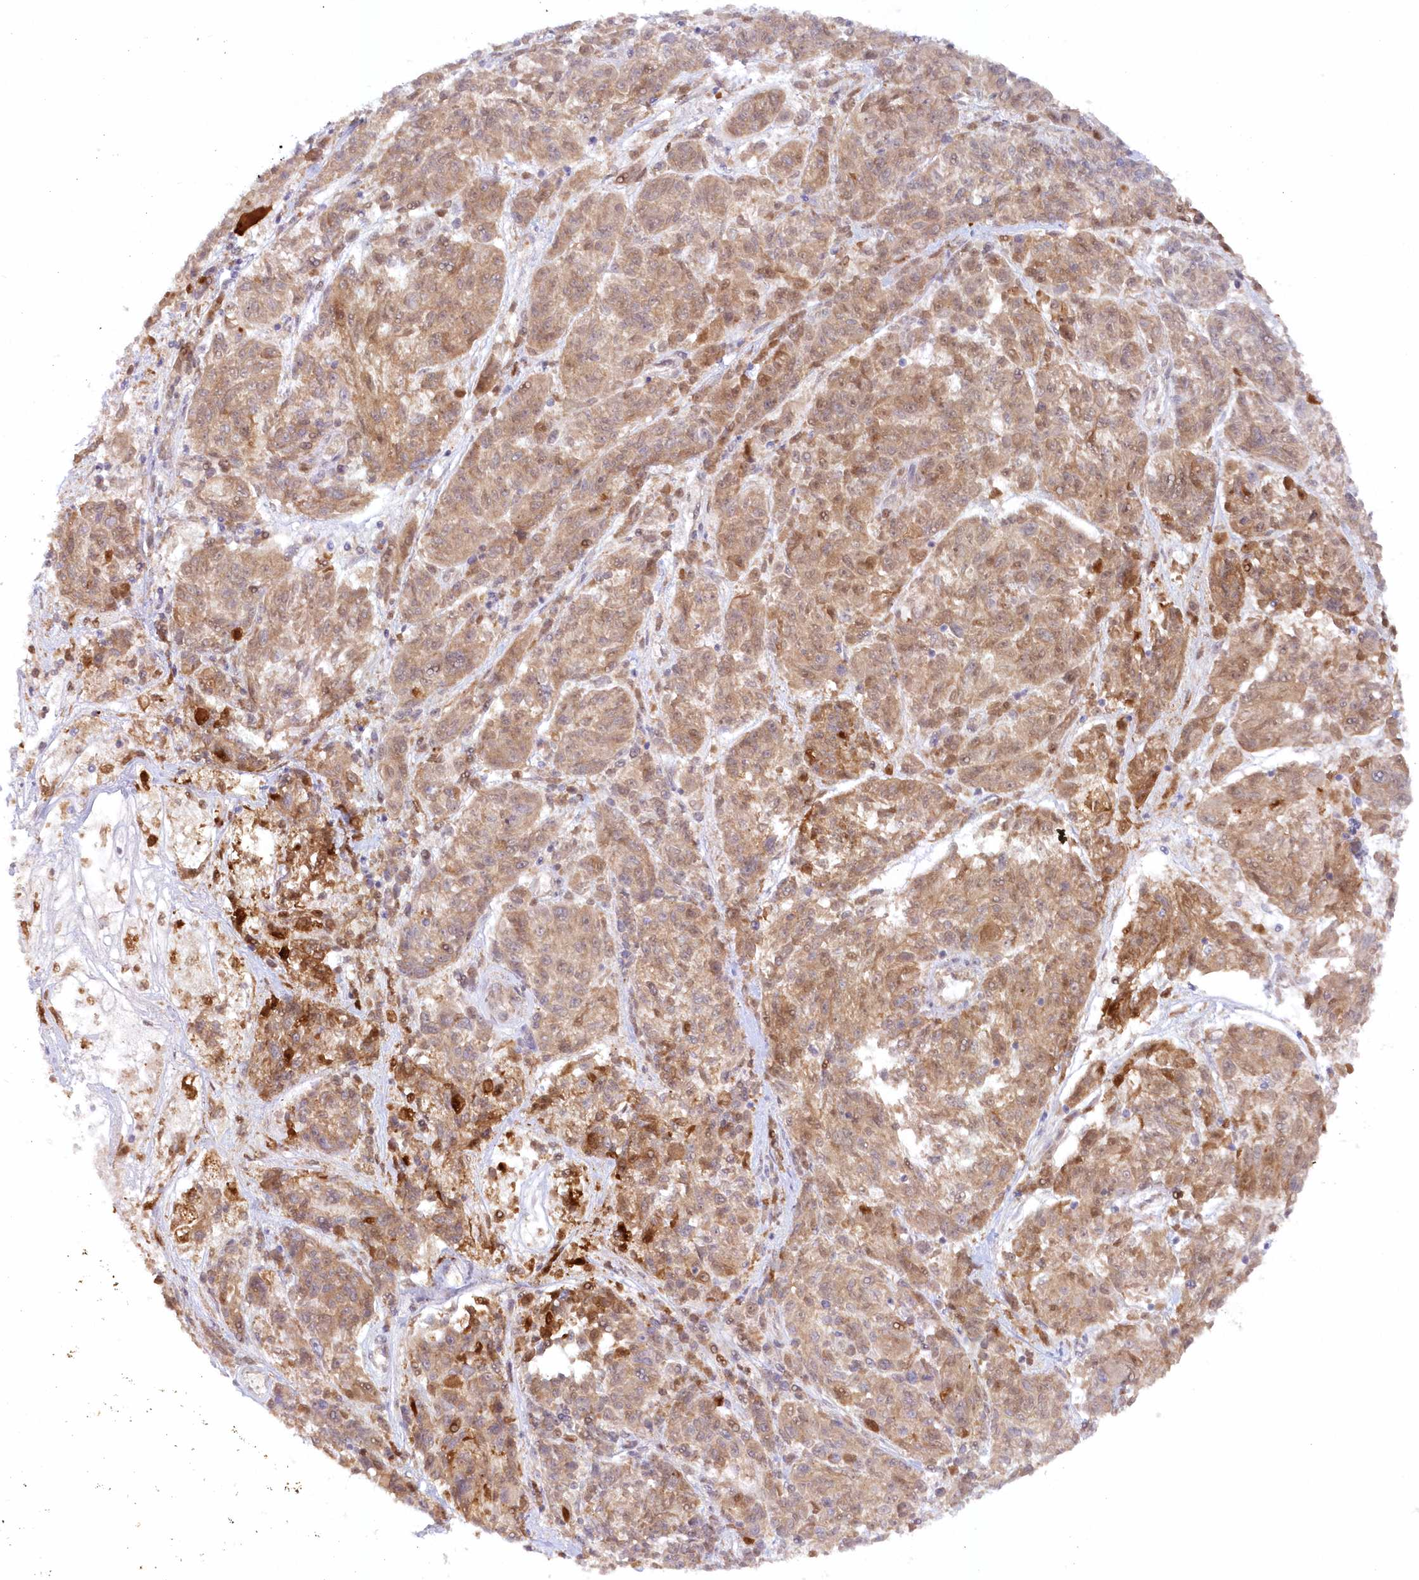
{"staining": {"intensity": "moderate", "quantity": ">75%", "location": "cytoplasmic/membranous,nuclear"}, "tissue": "melanoma", "cell_type": "Tumor cells", "image_type": "cancer", "snomed": [{"axis": "morphology", "description": "Malignant melanoma, NOS"}, {"axis": "topography", "description": "Skin"}], "caption": "The photomicrograph reveals staining of melanoma, revealing moderate cytoplasmic/membranous and nuclear protein positivity (brown color) within tumor cells.", "gene": "GBE1", "patient": {"sex": "male", "age": 53}}